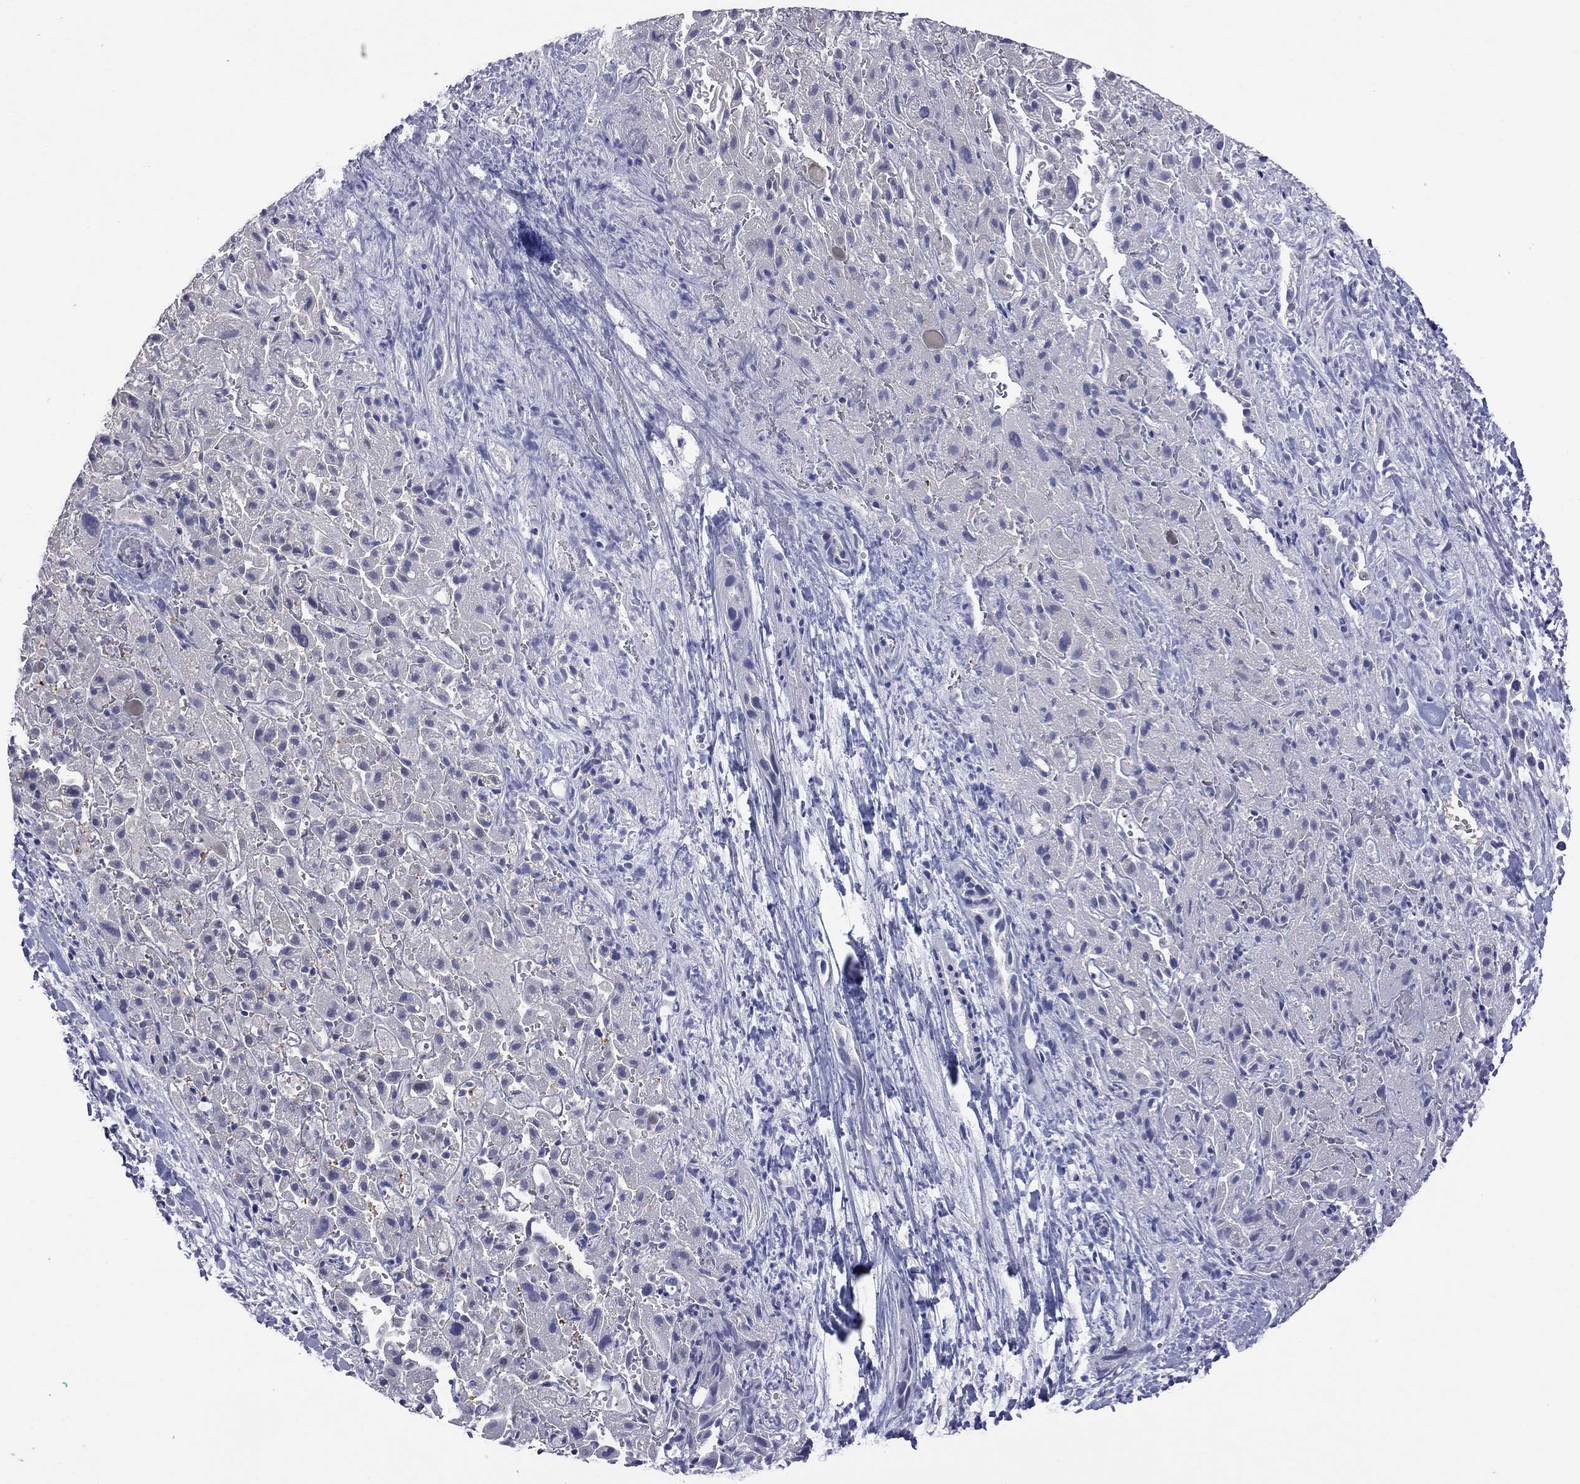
{"staining": {"intensity": "negative", "quantity": "none", "location": "none"}, "tissue": "liver cancer", "cell_type": "Tumor cells", "image_type": "cancer", "snomed": [{"axis": "morphology", "description": "Cholangiocarcinoma"}, {"axis": "topography", "description": "Liver"}], "caption": "High magnification brightfield microscopy of liver cancer (cholangiocarcinoma) stained with DAB (brown) and counterstained with hematoxylin (blue): tumor cells show no significant positivity. The staining is performed using DAB (3,3'-diaminobenzidine) brown chromogen with nuclei counter-stained in using hematoxylin.", "gene": "HYLS1", "patient": {"sex": "female", "age": 52}}